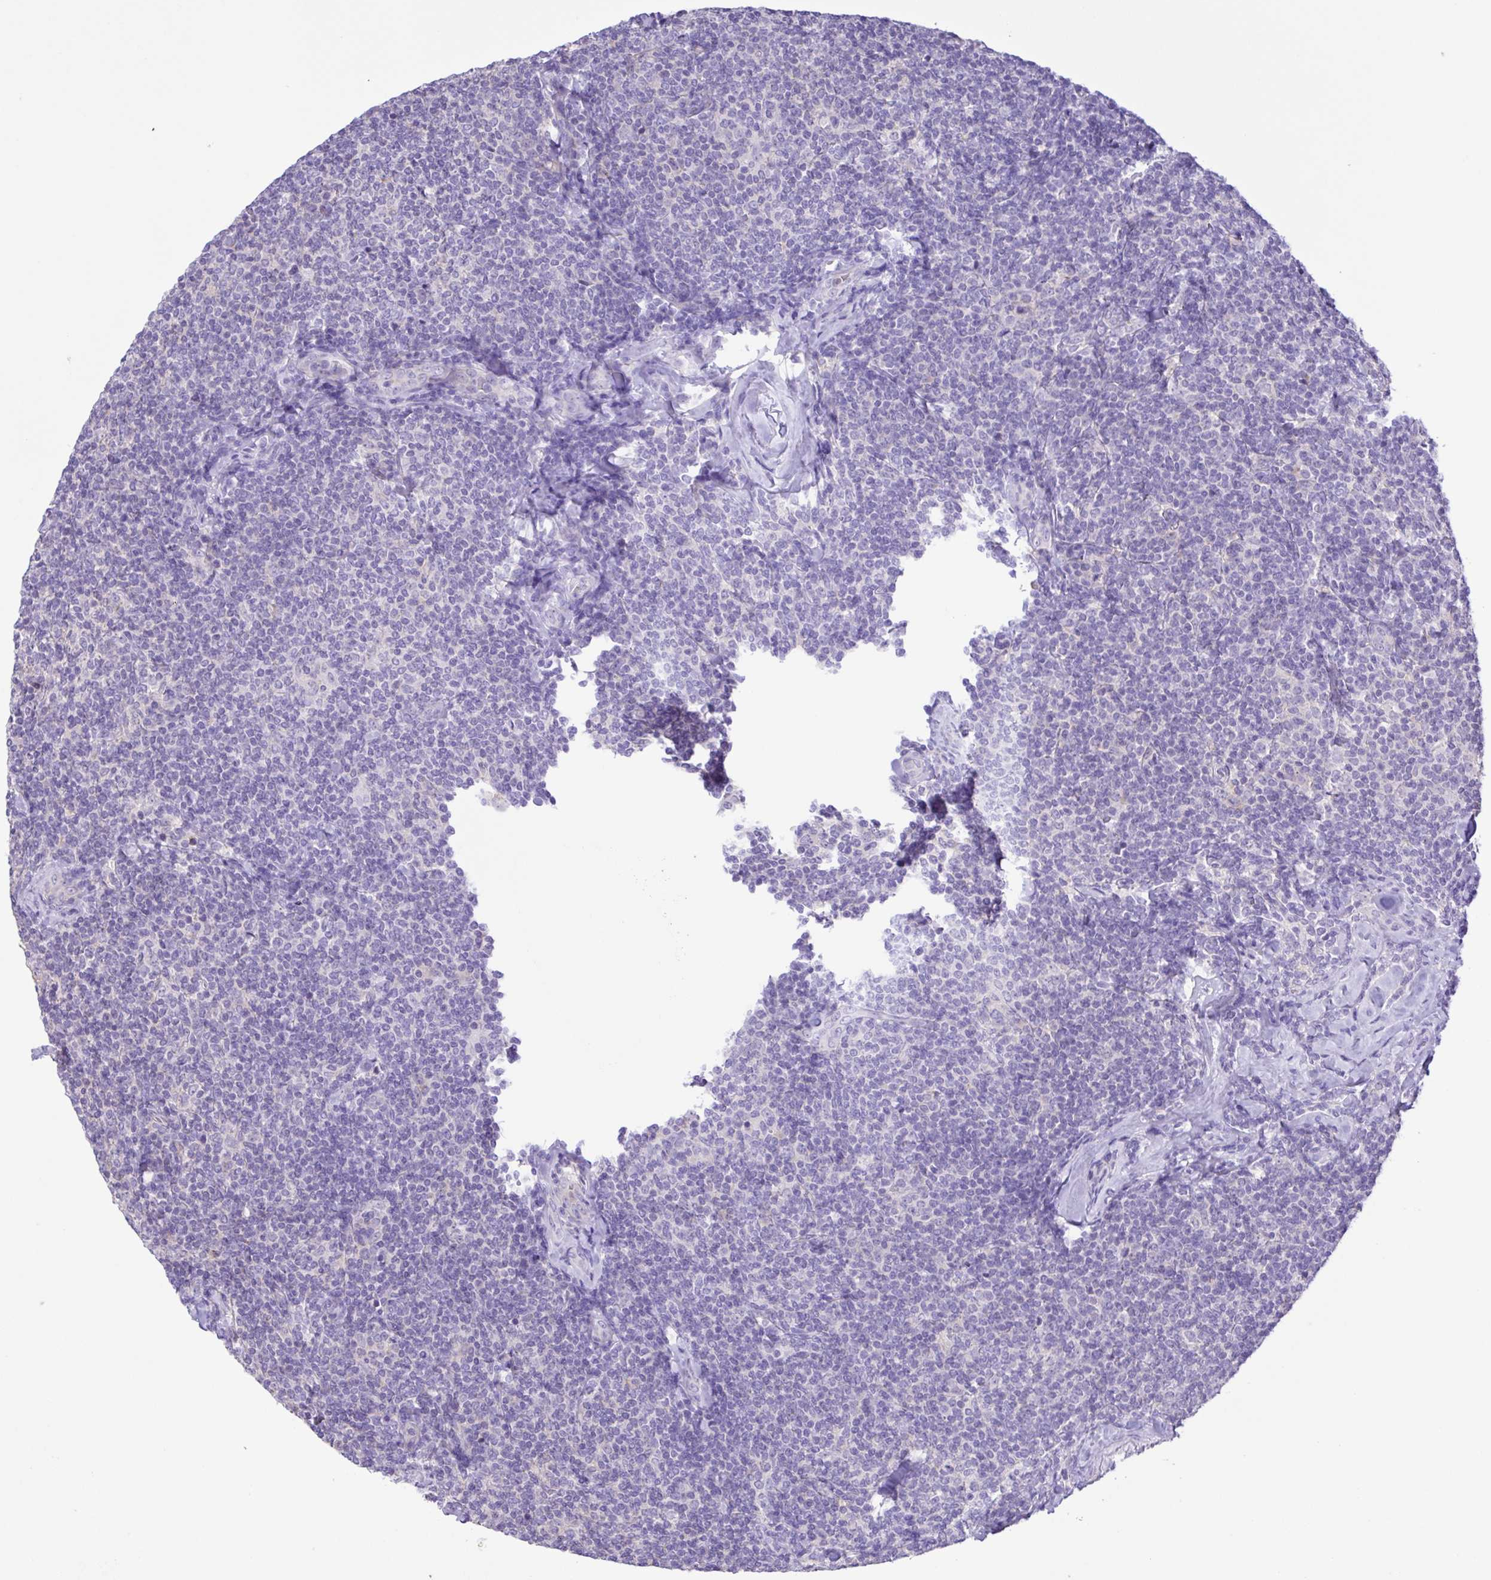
{"staining": {"intensity": "negative", "quantity": "none", "location": "none"}, "tissue": "lymphoma", "cell_type": "Tumor cells", "image_type": "cancer", "snomed": [{"axis": "morphology", "description": "Malignant lymphoma, non-Hodgkin's type, Low grade"}, {"axis": "topography", "description": "Lymph node"}], "caption": "The micrograph displays no significant staining in tumor cells of malignant lymphoma, non-Hodgkin's type (low-grade). (Stains: DAB IHC with hematoxylin counter stain, Microscopy: brightfield microscopy at high magnification).", "gene": "CYP17A1", "patient": {"sex": "female", "age": 56}}